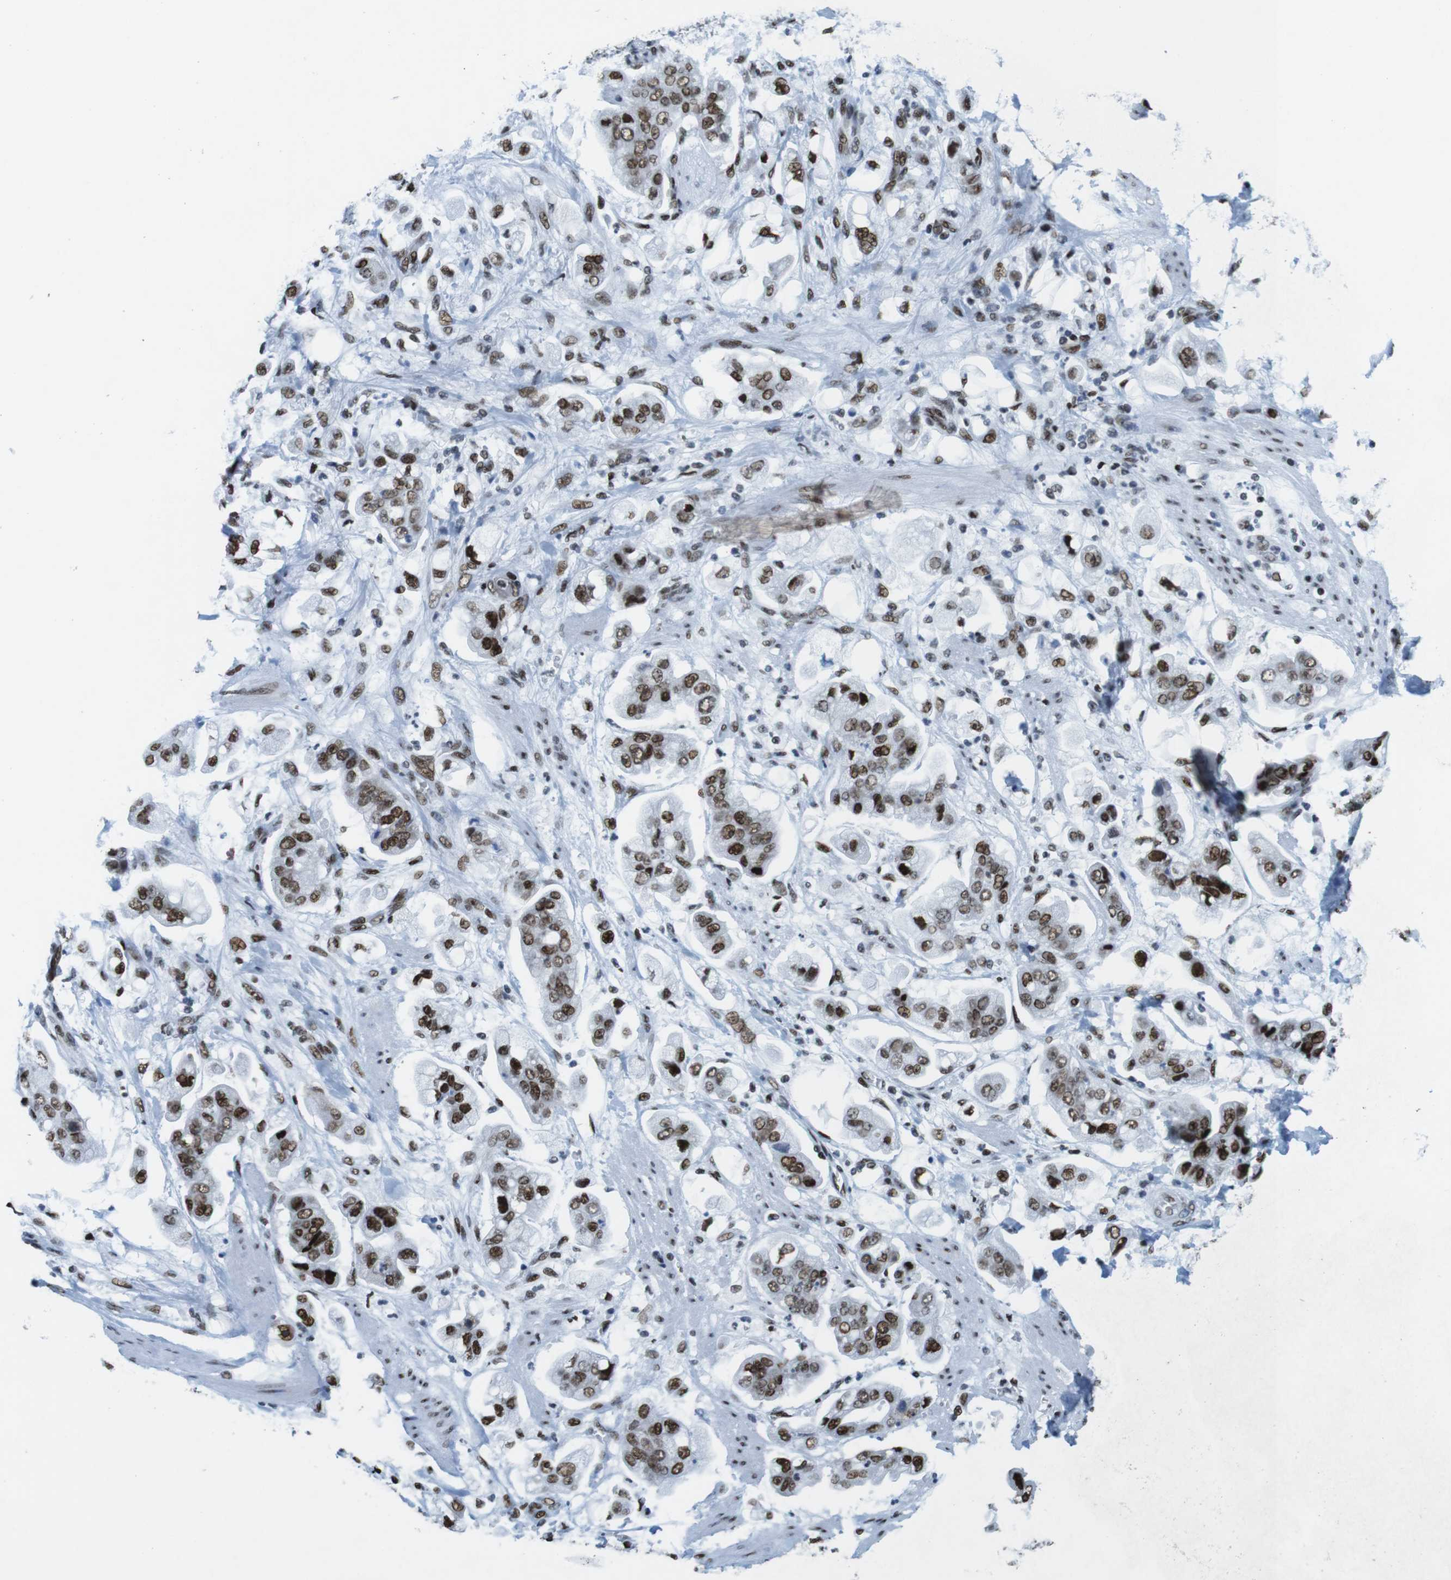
{"staining": {"intensity": "strong", "quantity": ">75%", "location": "nuclear"}, "tissue": "stomach cancer", "cell_type": "Tumor cells", "image_type": "cancer", "snomed": [{"axis": "morphology", "description": "Adenocarcinoma, NOS"}, {"axis": "topography", "description": "Stomach"}], "caption": "Immunohistochemical staining of stomach cancer reveals high levels of strong nuclear staining in approximately >75% of tumor cells.", "gene": "CITED2", "patient": {"sex": "male", "age": 62}}